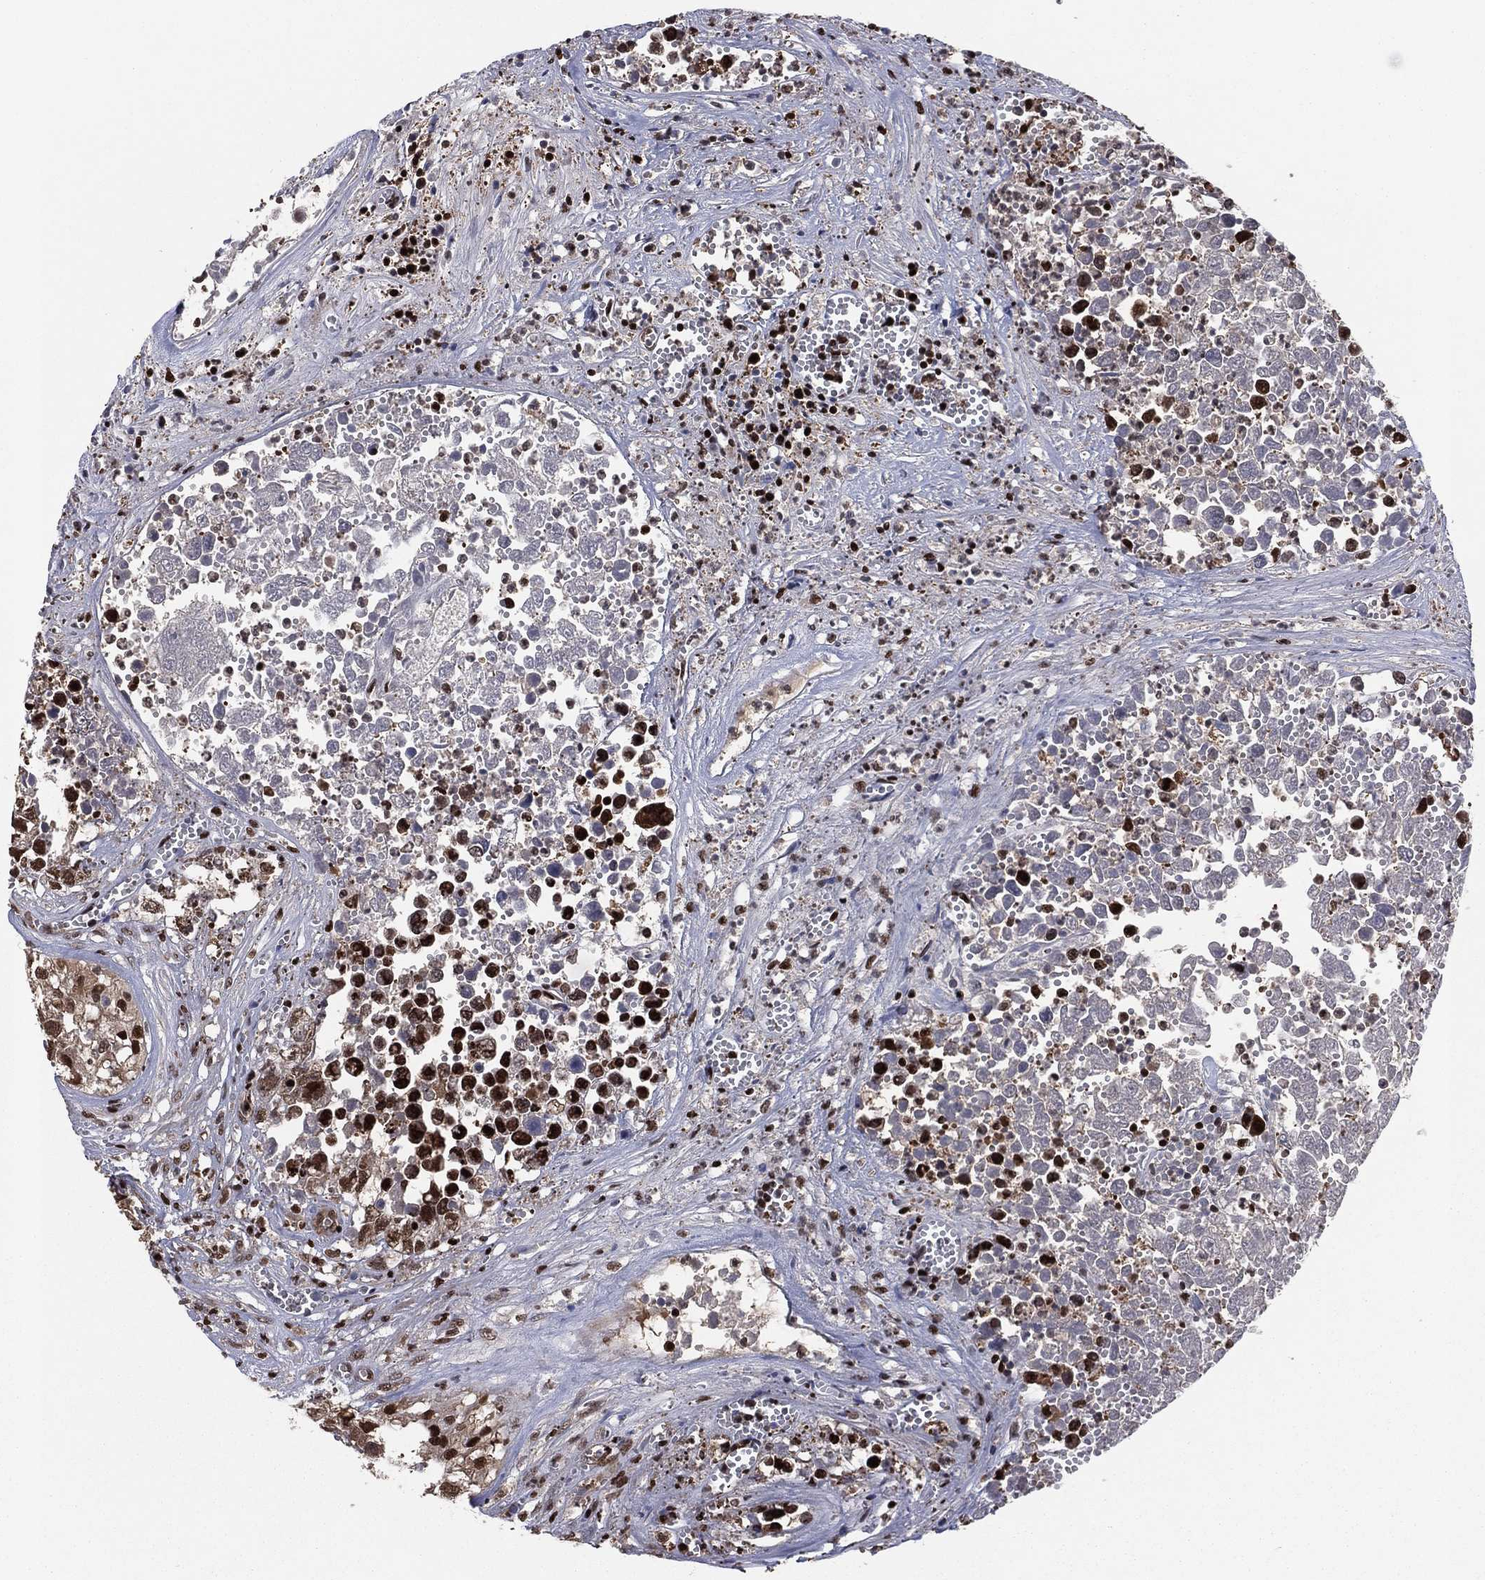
{"staining": {"intensity": "strong", "quantity": "25%-75%", "location": "cytoplasmic/membranous,nuclear"}, "tissue": "testis cancer", "cell_type": "Tumor cells", "image_type": "cancer", "snomed": [{"axis": "morphology", "description": "Seminoma, NOS"}, {"axis": "morphology", "description": "Carcinoma, Embryonal, NOS"}, {"axis": "topography", "description": "Testis"}], "caption": "Tumor cells show high levels of strong cytoplasmic/membranous and nuclear expression in about 25%-75% of cells in testis cancer.", "gene": "PSMA1", "patient": {"sex": "male", "age": 22}}